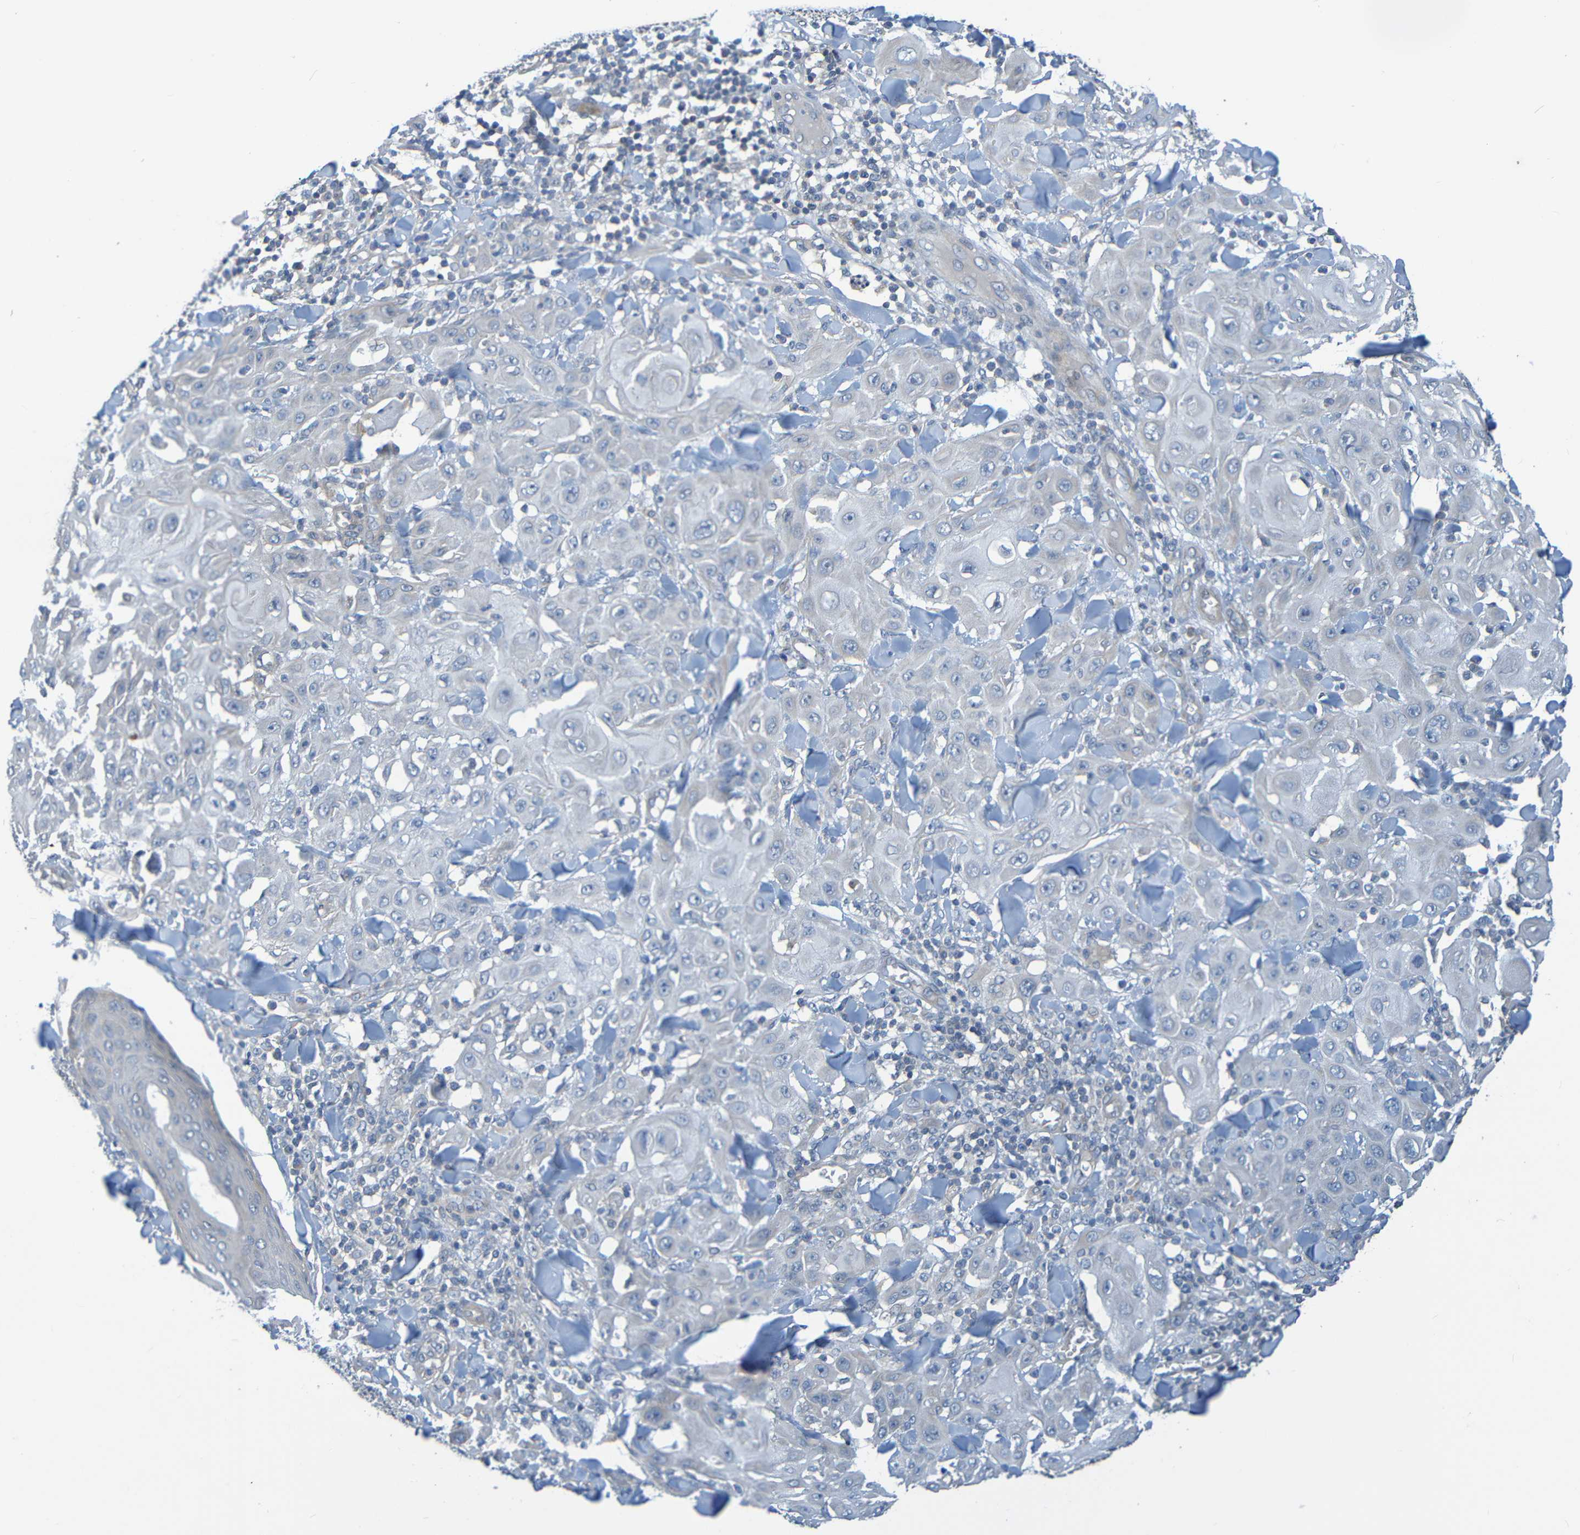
{"staining": {"intensity": "negative", "quantity": "none", "location": "none"}, "tissue": "skin cancer", "cell_type": "Tumor cells", "image_type": "cancer", "snomed": [{"axis": "morphology", "description": "Squamous cell carcinoma, NOS"}, {"axis": "topography", "description": "Skin"}], "caption": "A micrograph of squamous cell carcinoma (skin) stained for a protein displays no brown staining in tumor cells. (Brightfield microscopy of DAB immunohistochemistry (IHC) at high magnification).", "gene": "CYP4F2", "patient": {"sex": "male", "age": 24}}